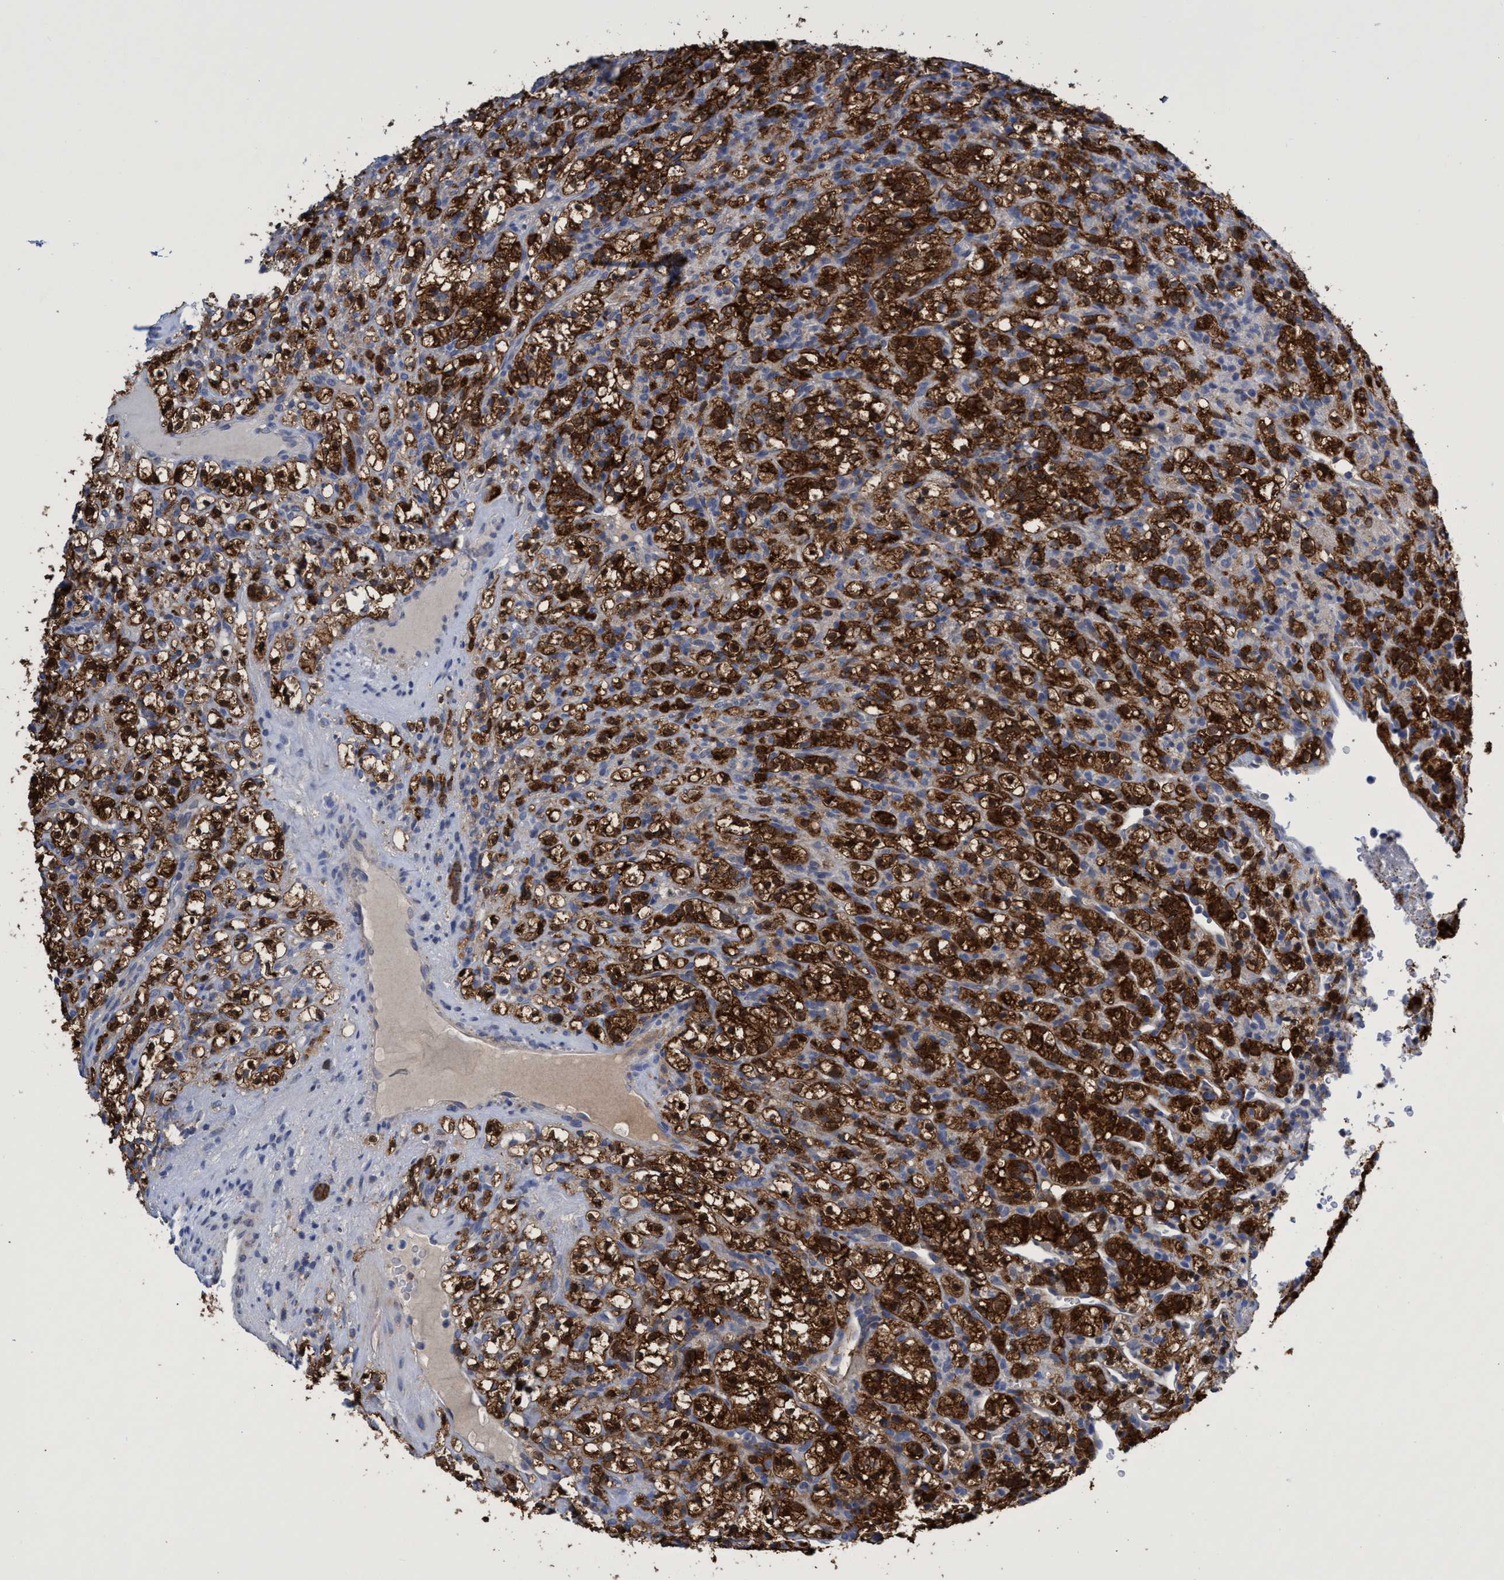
{"staining": {"intensity": "strong", "quantity": ">75%", "location": "cytoplasmic/membranous"}, "tissue": "renal cancer", "cell_type": "Tumor cells", "image_type": "cancer", "snomed": [{"axis": "morphology", "description": "Normal tissue, NOS"}, {"axis": "morphology", "description": "Adenocarcinoma, NOS"}, {"axis": "topography", "description": "Kidney"}], "caption": "Immunohistochemistry (IHC) histopathology image of neoplastic tissue: renal cancer stained using immunohistochemistry (IHC) shows high levels of strong protein expression localized specifically in the cytoplasmic/membranous of tumor cells, appearing as a cytoplasmic/membranous brown color.", "gene": "CRYZ", "patient": {"sex": "female", "age": 72}}